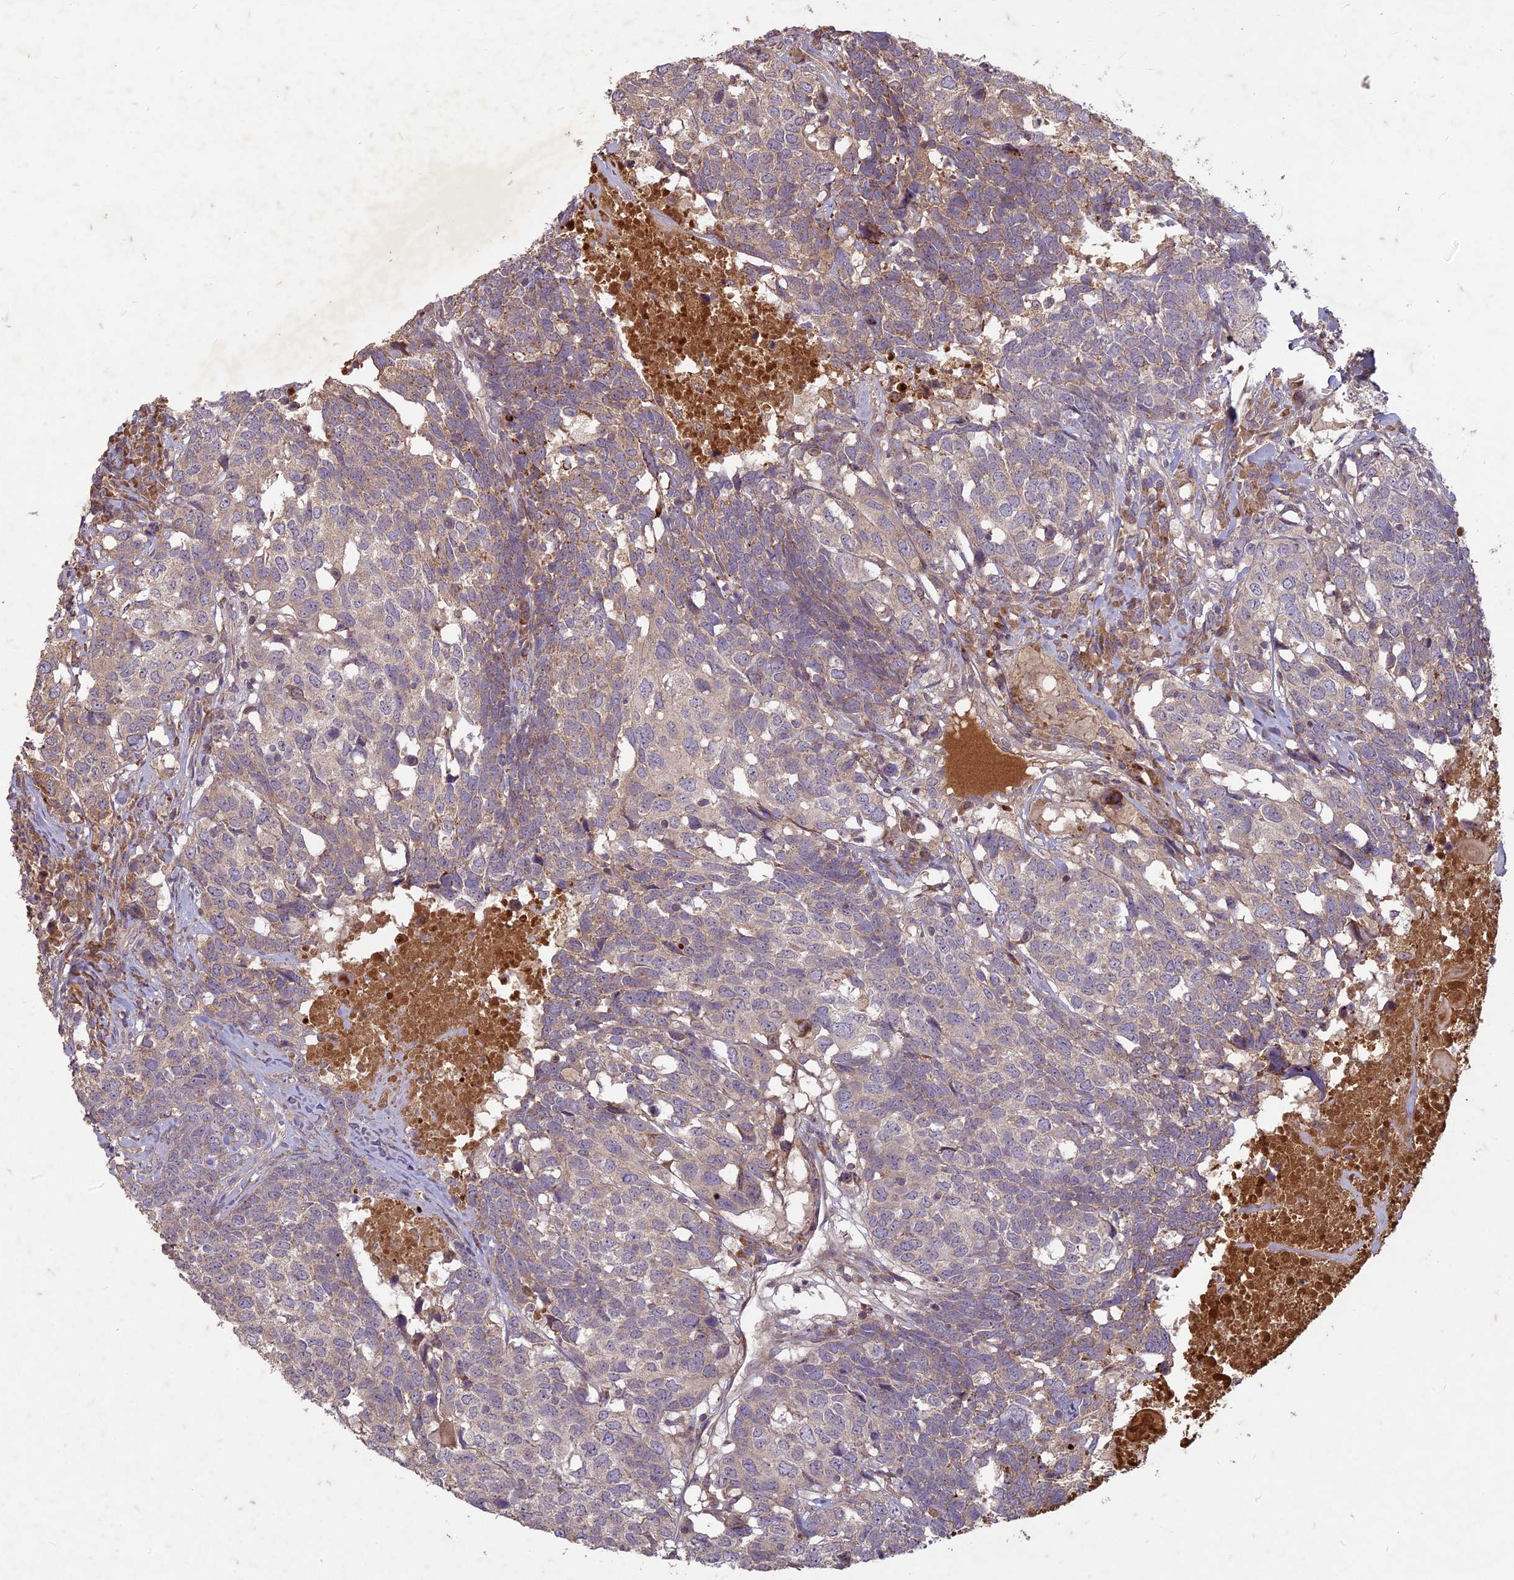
{"staining": {"intensity": "weak", "quantity": "25%-75%", "location": "cytoplasmic/membranous"}, "tissue": "head and neck cancer", "cell_type": "Tumor cells", "image_type": "cancer", "snomed": [{"axis": "morphology", "description": "Squamous cell carcinoma, NOS"}, {"axis": "topography", "description": "Head-Neck"}], "caption": "IHC photomicrograph of neoplastic tissue: head and neck squamous cell carcinoma stained using IHC reveals low levels of weak protein expression localized specifically in the cytoplasmic/membranous of tumor cells, appearing as a cytoplasmic/membranous brown color.", "gene": "TCF25", "patient": {"sex": "male", "age": 66}}